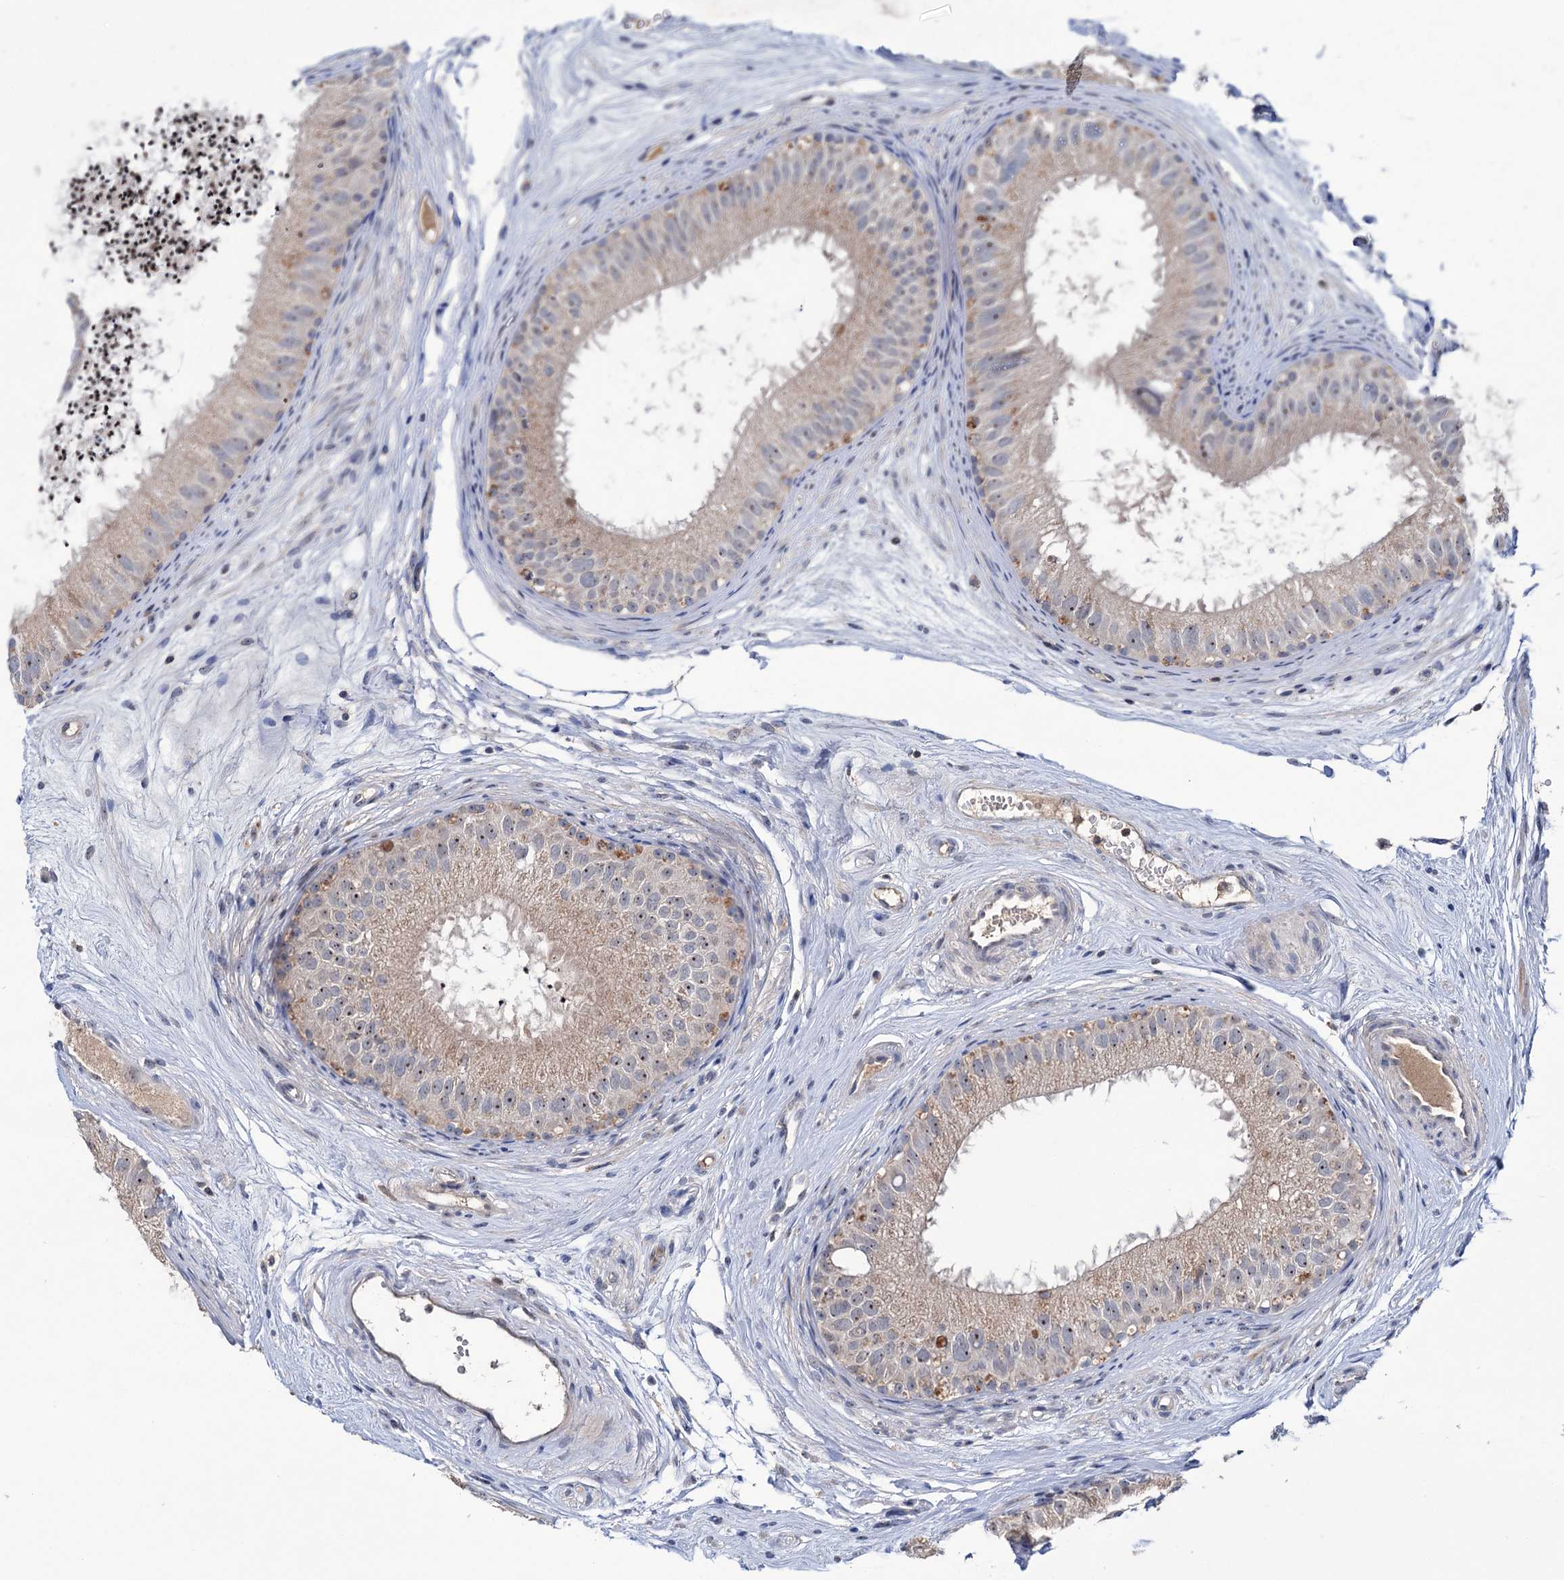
{"staining": {"intensity": "weak", "quantity": ">75%", "location": "cytoplasmic/membranous,nuclear"}, "tissue": "epididymis", "cell_type": "Glandular cells", "image_type": "normal", "snomed": [{"axis": "morphology", "description": "Normal tissue, NOS"}, {"axis": "topography", "description": "Epididymis"}], "caption": "Epididymis was stained to show a protein in brown. There is low levels of weak cytoplasmic/membranous,nuclear staining in approximately >75% of glandular cells. The staining is performed using DAB (3,3'-diaminobenzidine) brown chromogen to label protein expression. The nuclei are counter-stained blue using hematoxylin.", "gene": "HTR3B", "patient": {"sex": "male", "age": 77}}